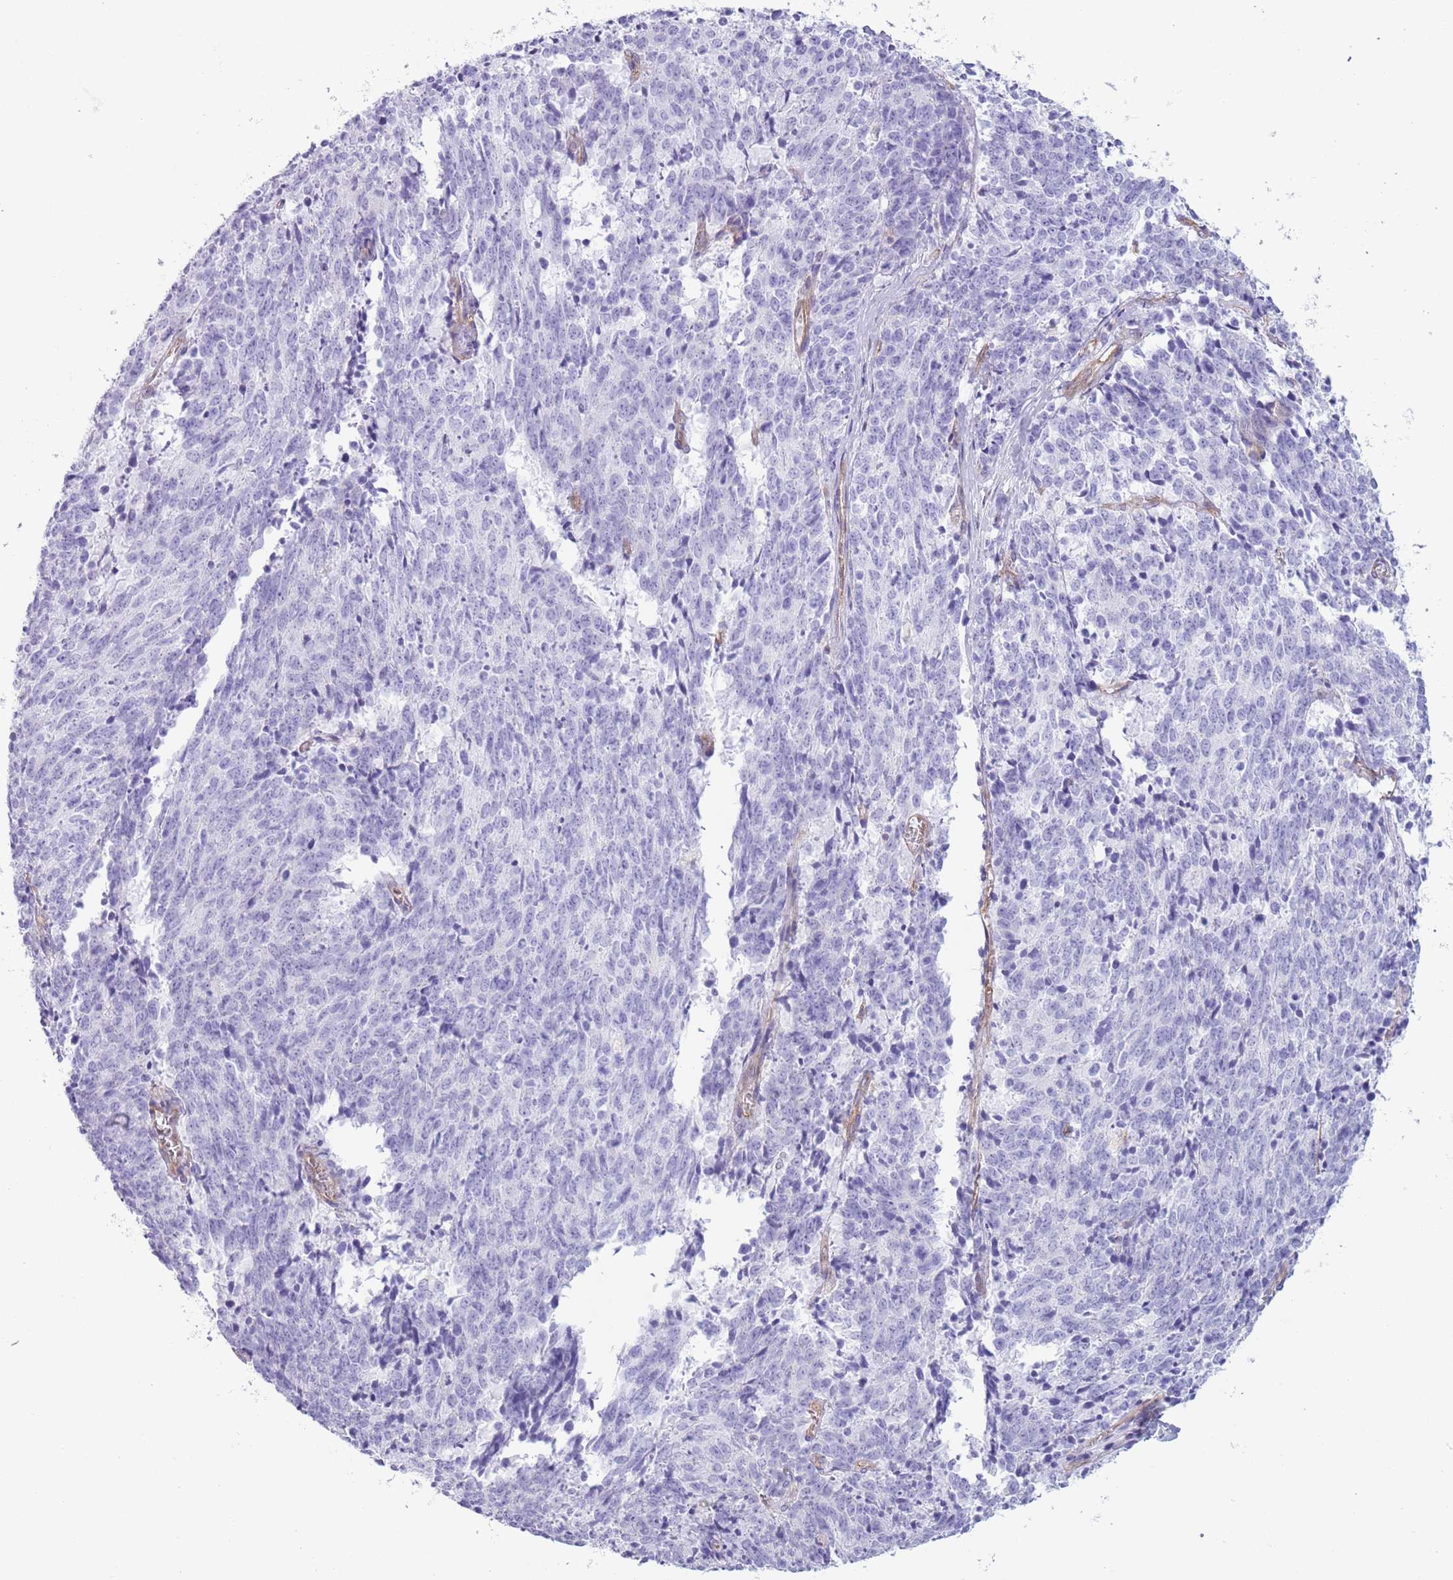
{"staining": {"intensity": "negative", "quantity": "none", "location": "none"}, "tissue": "cervical cancer", "cell_type": "Tumor cells", "image_type": "cancer", "snomed": [{"axis": "morphology", "description": "Squamous cell carcinoma, NOS"}, {"axis": "topography", "description": "Cervix"}], "caption": "A high-resolution histopathology image shows immunohistochemistry staining of cervical squamous cell carcinoma, which exhibits no significant staining in tumor cells.", "gene": "RBP3", "patient": {"sex": "female", "age": 29}}